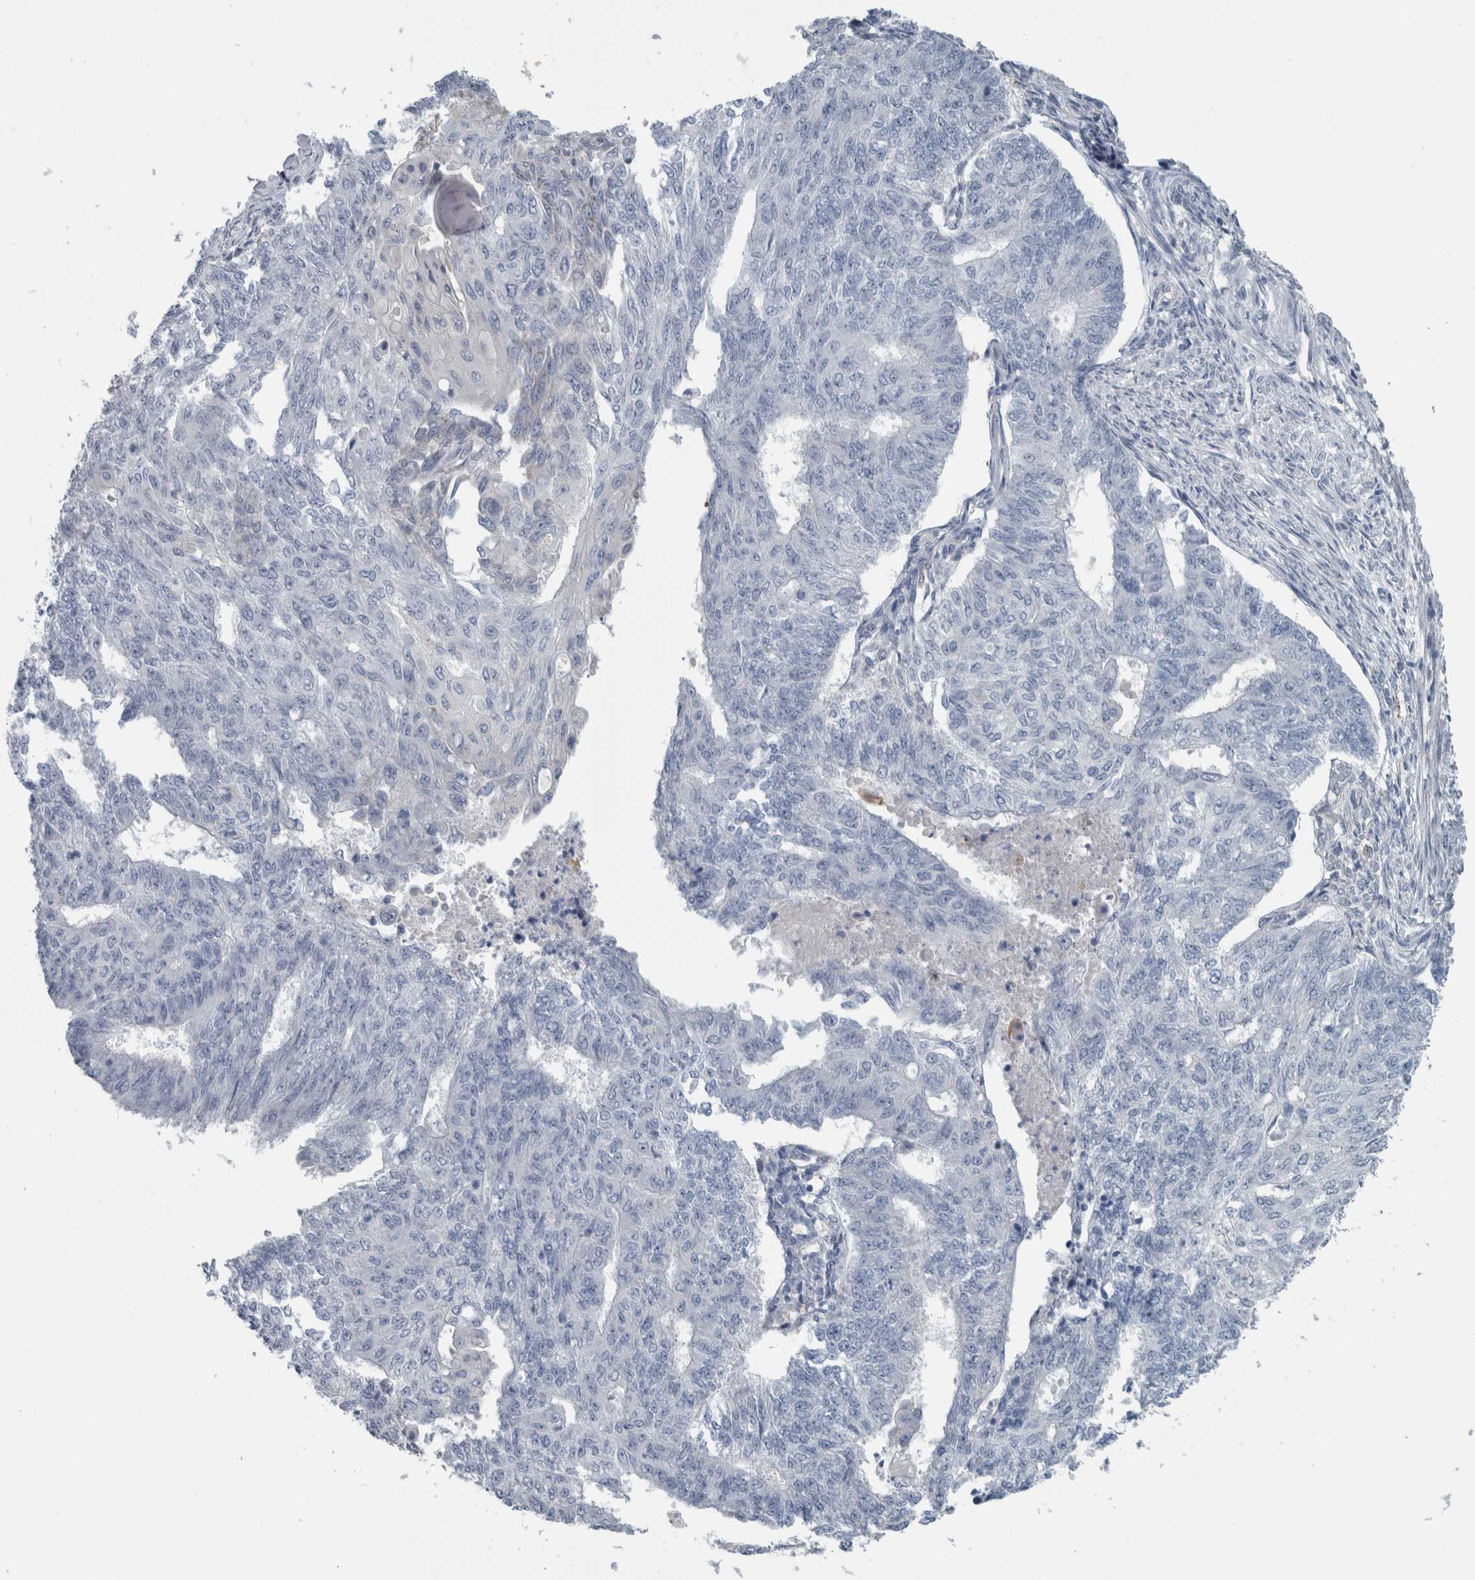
{"staining": {"intensity": "negative", "quantity": "none", "location": "none"}, "tissue": "endometrial cancer", "cell_type": "Tumor cells", "image_type": "cancer", "snomed": [{"axis": "morphology", "description": "Adenocarcinoma, NOS"}, {"axis": "topography", "description": "Endometrium"}], "caption": "DAB (3,3'-diaminobenzidine) immunohistochemical staining of human adenocarcinoma (endometrial) displays no significant expression in tumor cells. (DAB (3,3'-diaminobenzidine) IHC visualized using brightfield microscopy, high magnification).", "gene": "SH3GL2", "patient": {"sex": "female", "age": 32}}